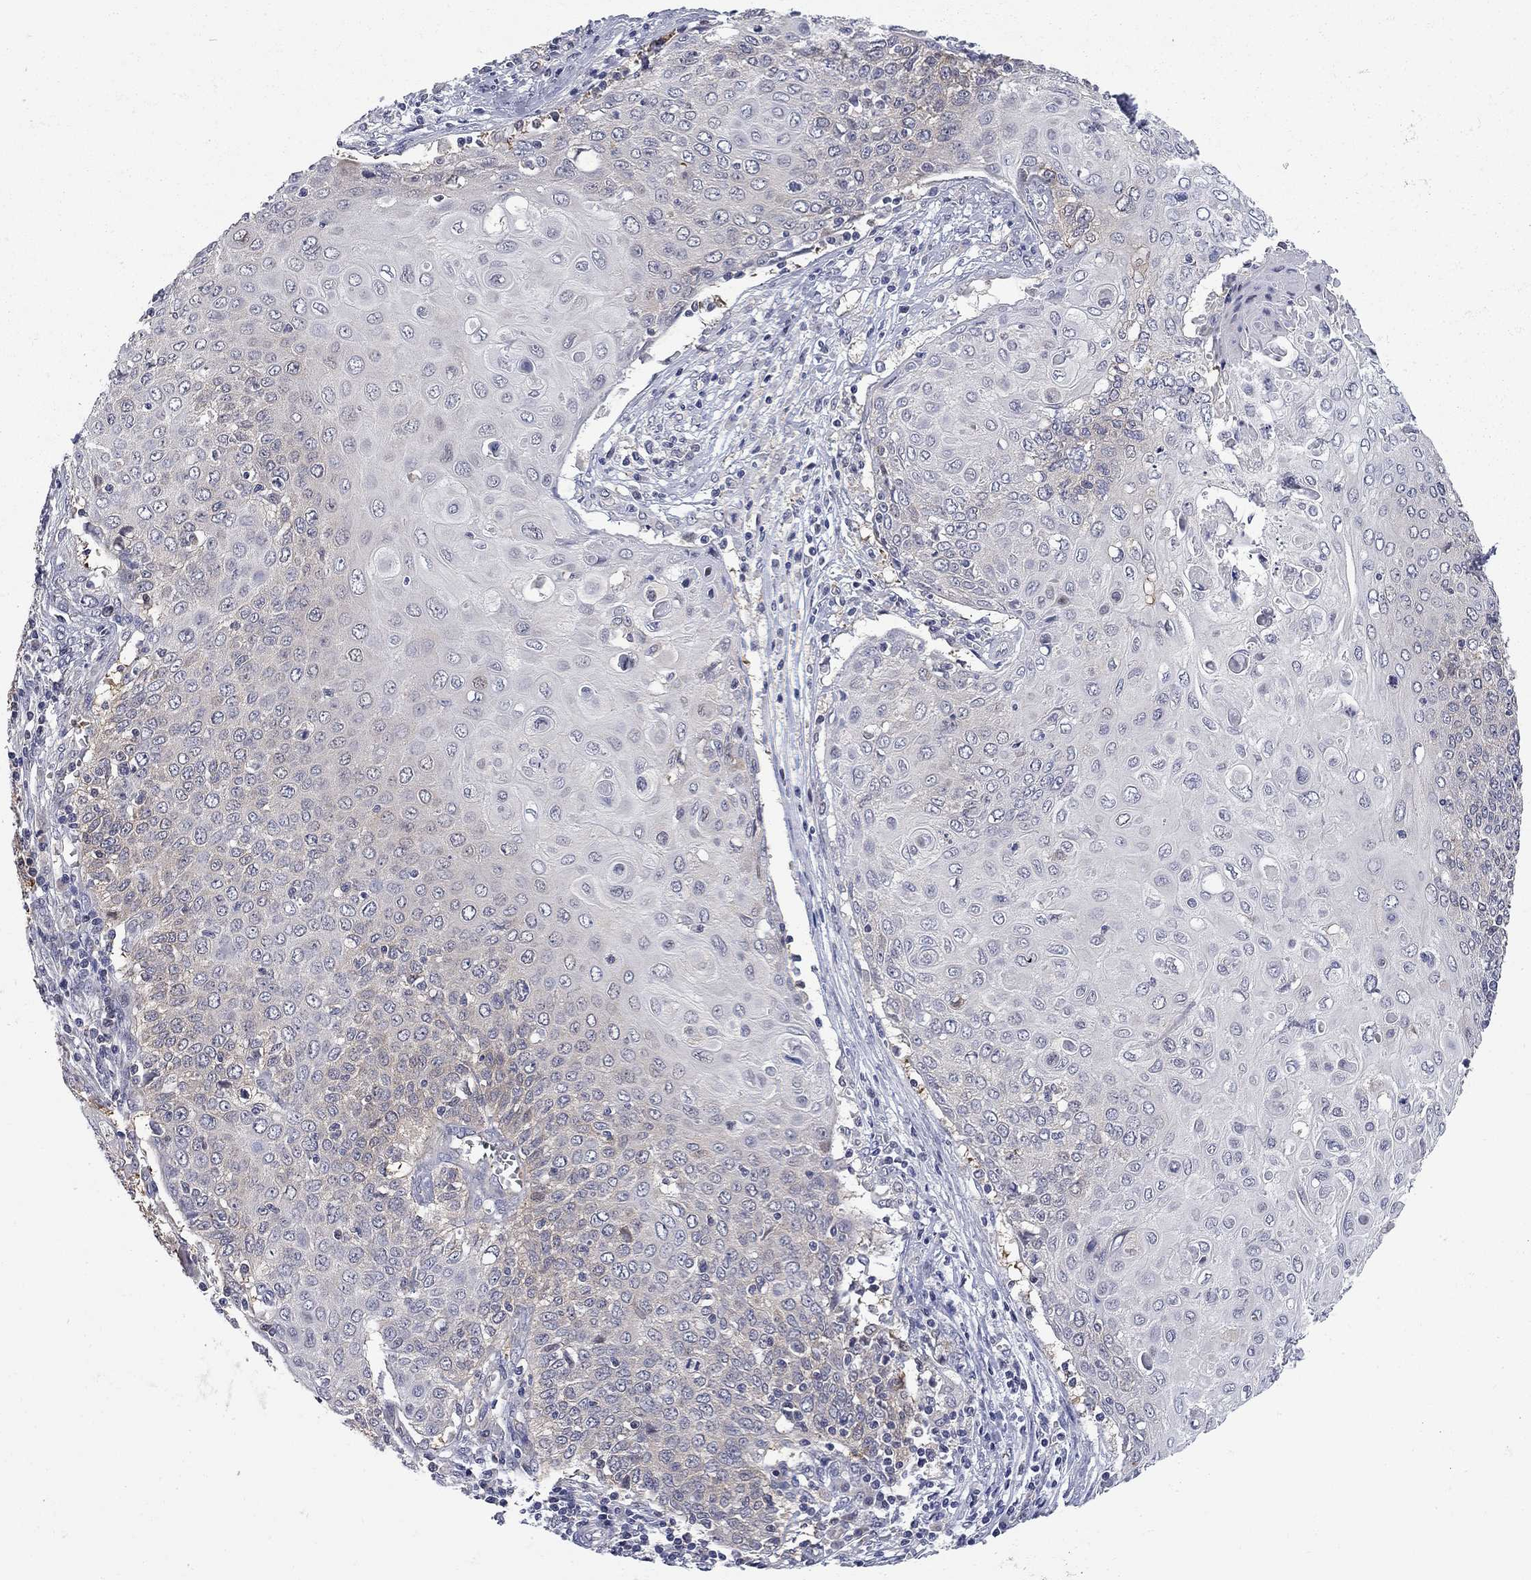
{"staining": {"intensity": "weak", "quantity": "<25%", "location": "cytoplasmic/membranous"}, "tissue": "cervical cancer", "cell_type": "Tumor cells", "image_type": "cancer", "snomed": [{"axis": "morphology", "description": "Squamous cell carcinoma, NOS"}, {"axis": "topography", "description": "Cervix"}], "caption": "An immunohistochemistry (IHC) micrograph of cervical cancer is shown. There is no staining in tumor cells of cervical cancer. The staining was performed using DAB to visualize the protein expression in brown, while the nuclei were stained in blue with hematoxylin (Magnification: 20x).", "gene": "GALNT8", "patient": {"sex": "female", "age": 39}}